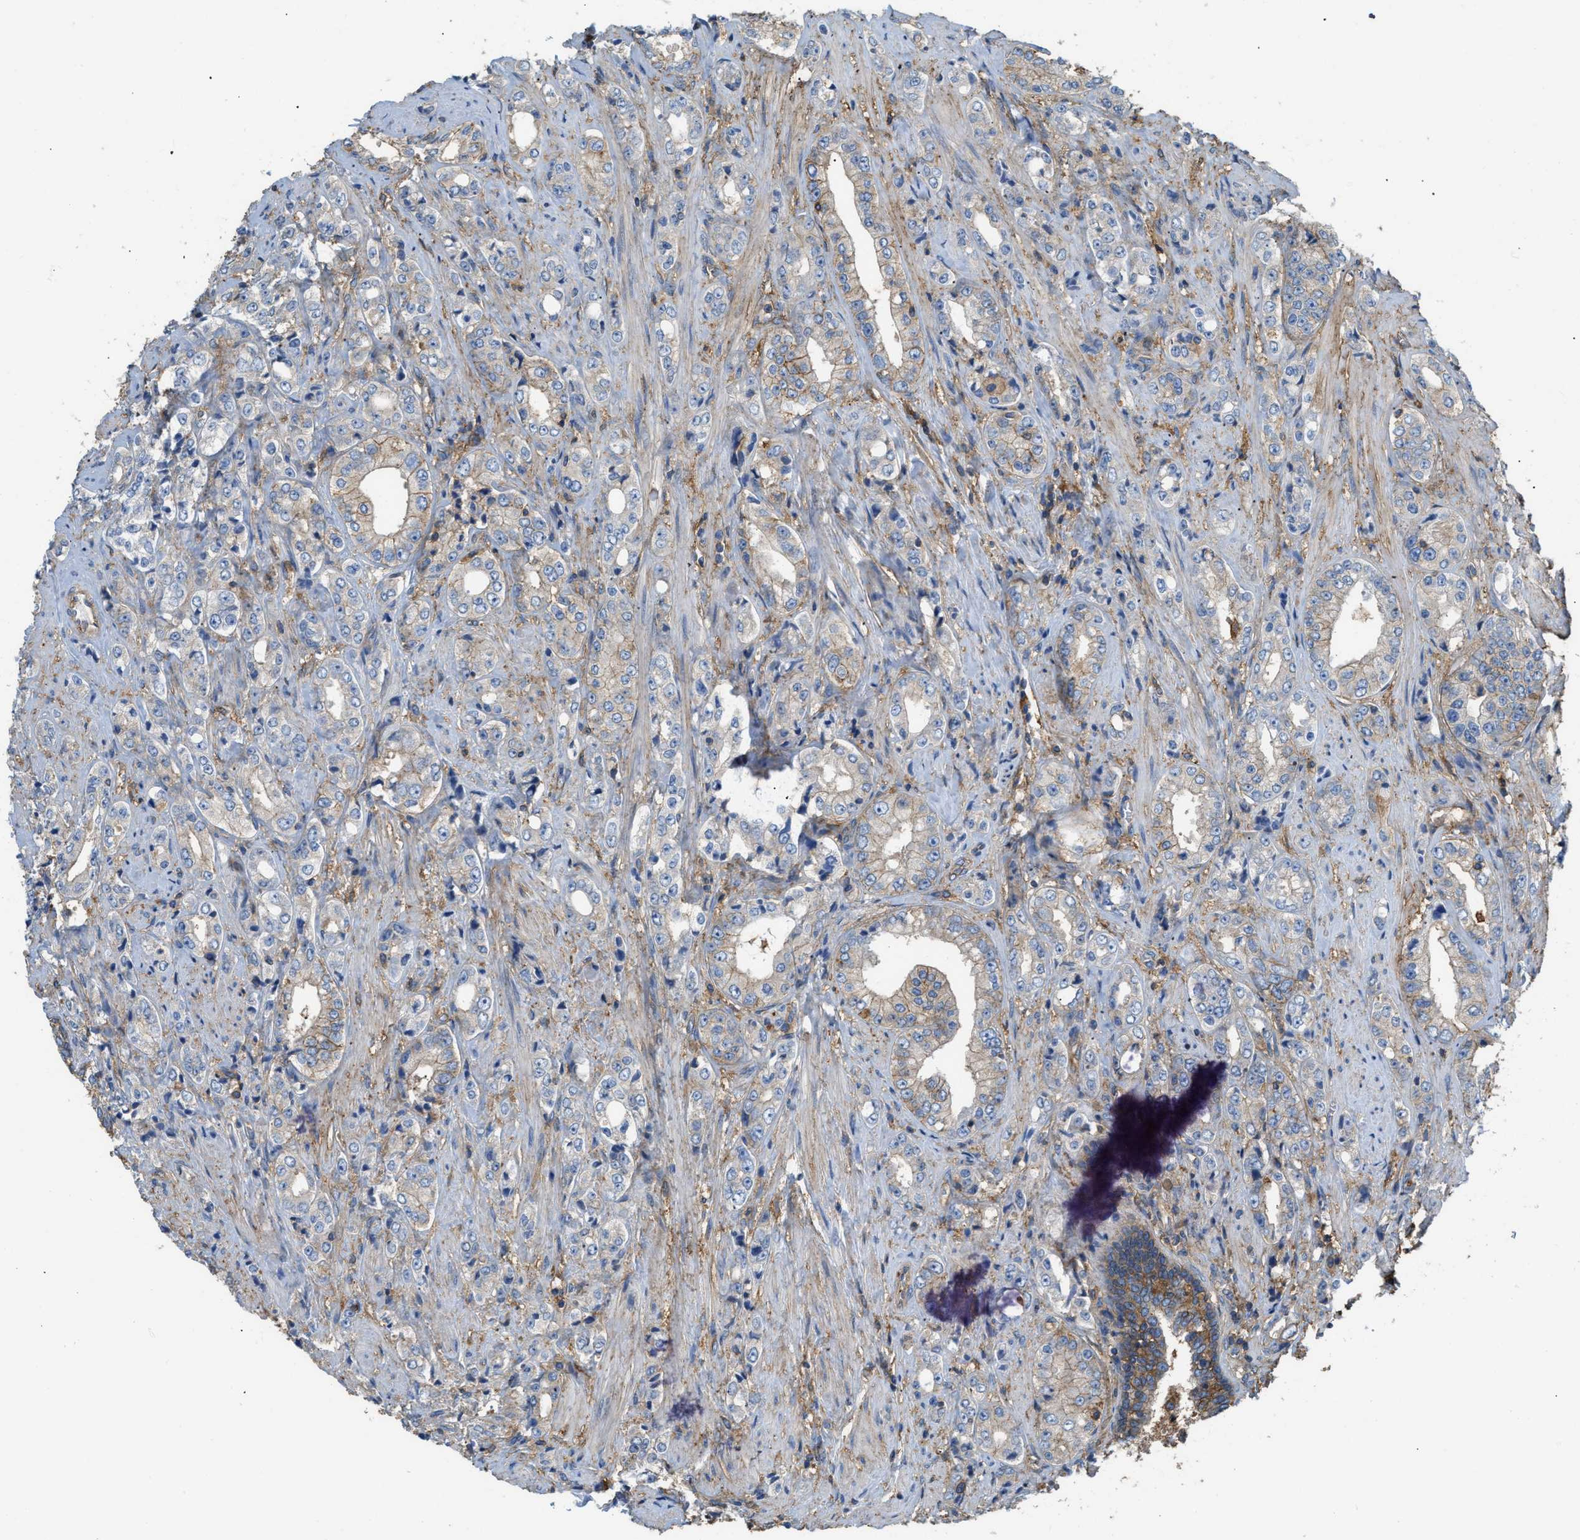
{"staining": {"intensity": "moderate", "quantity": "<25%", "location": "cytoplasmic/membranous"}, "tissue": "prostate cancer", "cell_type": "Tumor cells", "image_type": "cancer", "snomed": [{"axis": "morphology", "description": "Adenocarcinoma, High grade"}, {"axis": "topography", "description": "Prostate"}], "caption": "Approximately <25% of tumor cells in prostate high-grade adenocarcinoma exhibit moderate cytoplasmic/membranous protein positivity as visualized by brown immunohistochemical staining.", "gene": "GNB4", "patient": {"sex": "male", "age": 61}}